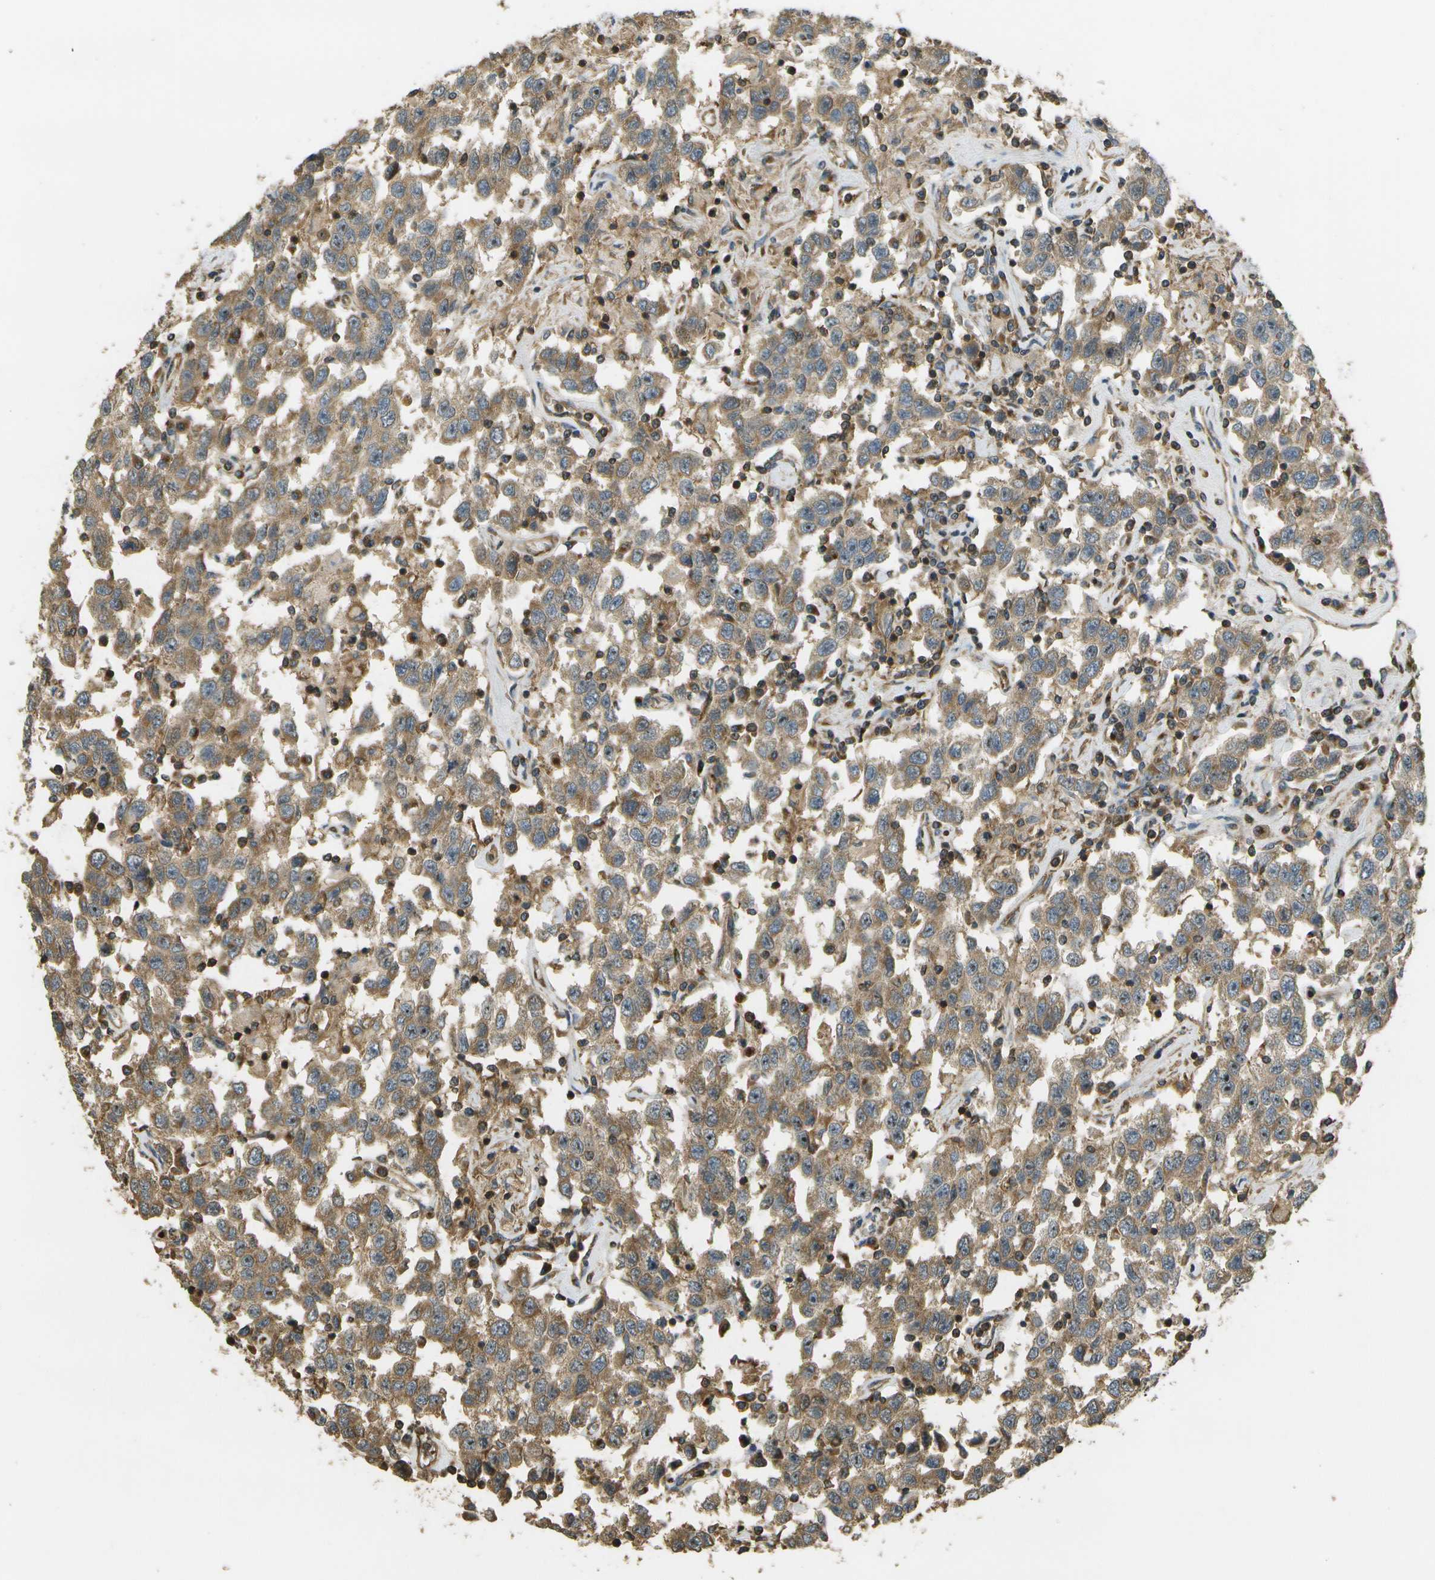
{"staining": {"intensity": "moderate", "quantity": ">75%", "location": "cytoplasmic/membranous"}, "tissue": "testis cancer", "cell_type": "Tumor cells", "image_type": "cancer", "snomed": [{"axis": "morphology", "description": "Seminoma, NOS"}, {"axis": "topography", "description": "Testis"}], "caption": "Immunohistochemistry histopathology image of neoplastic tissue: human testis cancer (seminoma) stained using immunohistochemistry (IHC) demonstrates medium levels of moderate protein expression localized specifically in the cytoplasmic/membranous of tumor cells, appearing as a cytoplasmic/membranous brown color.", "gene": "LRP12", "patient": {"sex": "male", "age": 41}}